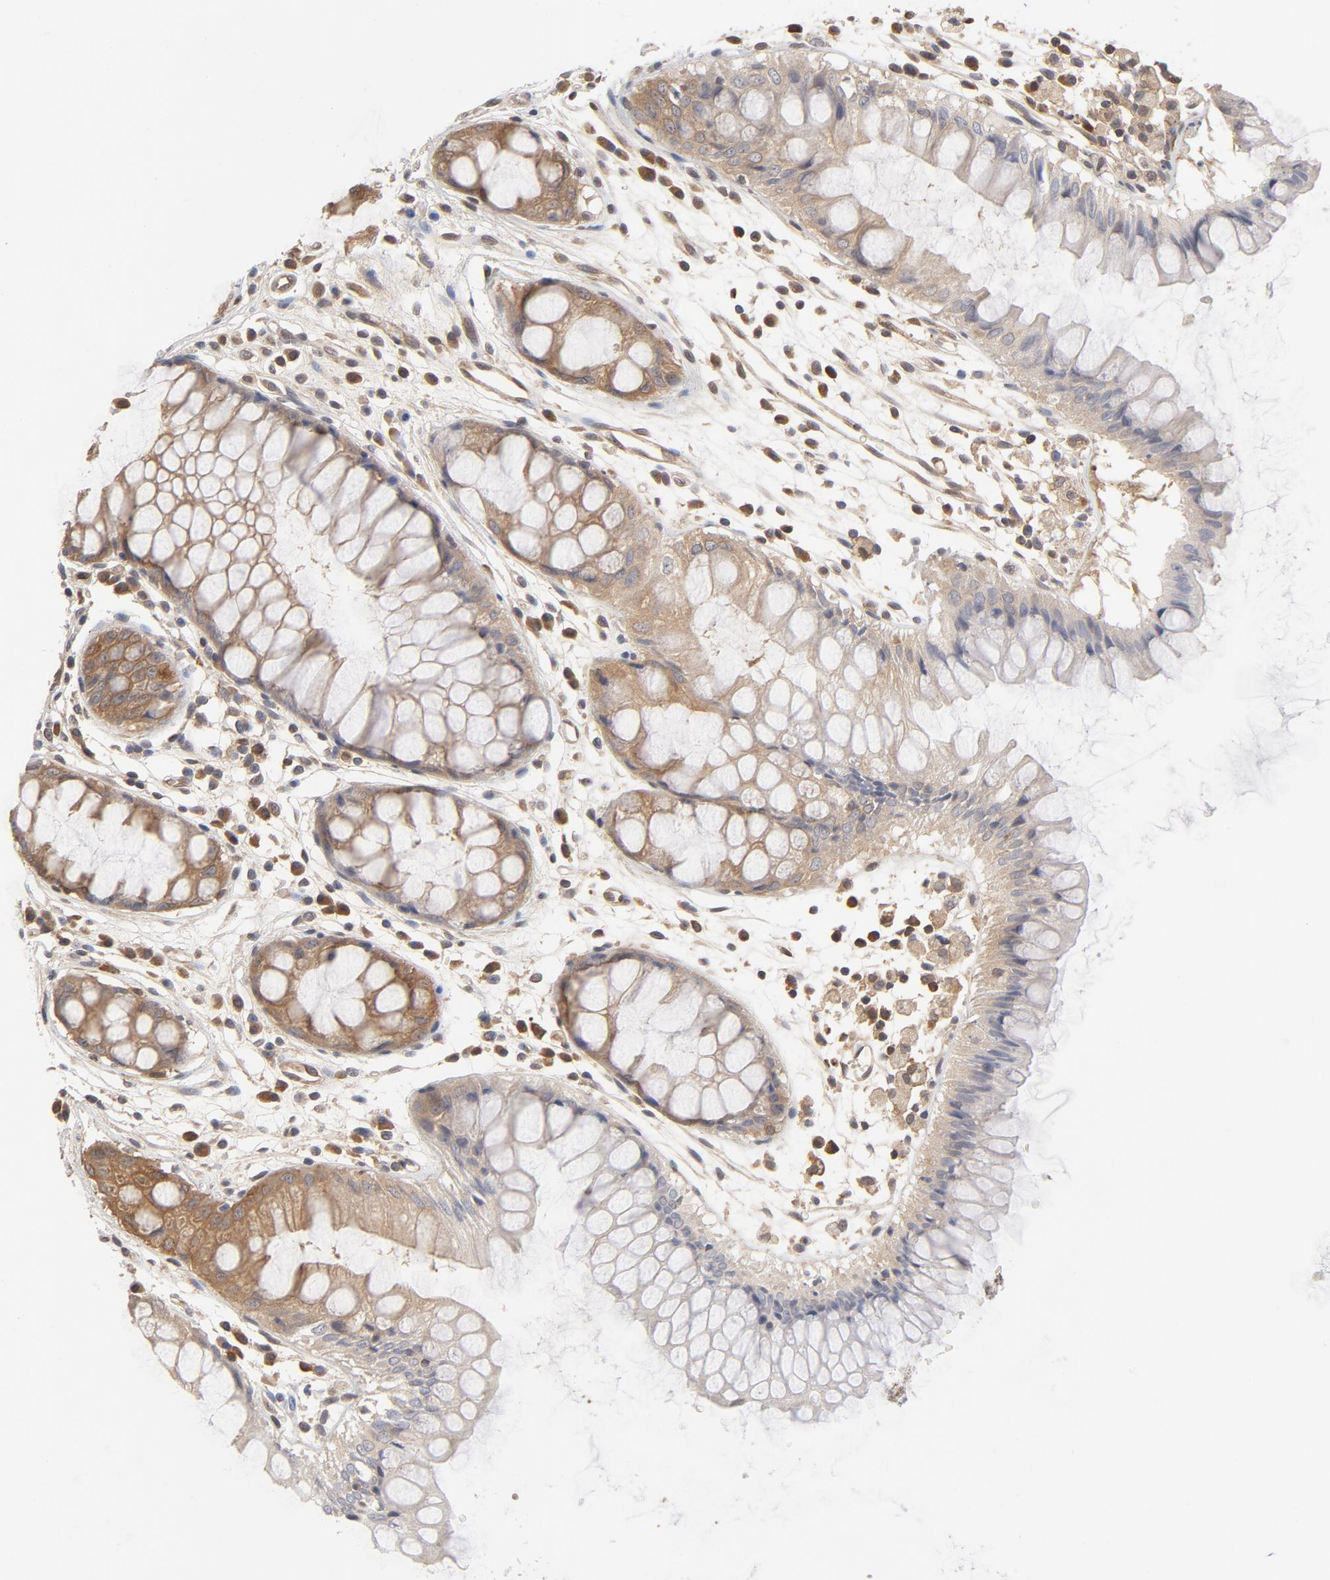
{"staining": {"intensity": "moderate", "quantity": "25%-75%", "location": "cytoplasmic/membranous"}, "tissue": "rectum", "cell_type": "Glandular cells", "image_type": "normal", "snomed": [{"axis": "morphology", "description": "Normal tissue, NOS"}, {"axis": "morphology", "description": "Adenocarcinoma, NOS"}, {"axis": "topography", "description": "Rectum"}], "caption": "A brown stain highlights moderate cytoplasmic/membranous expression of a protein in glandular cells of benign rectum.", "gene": "ASMTL", "patient": {"sex": "female", "age": 65}}